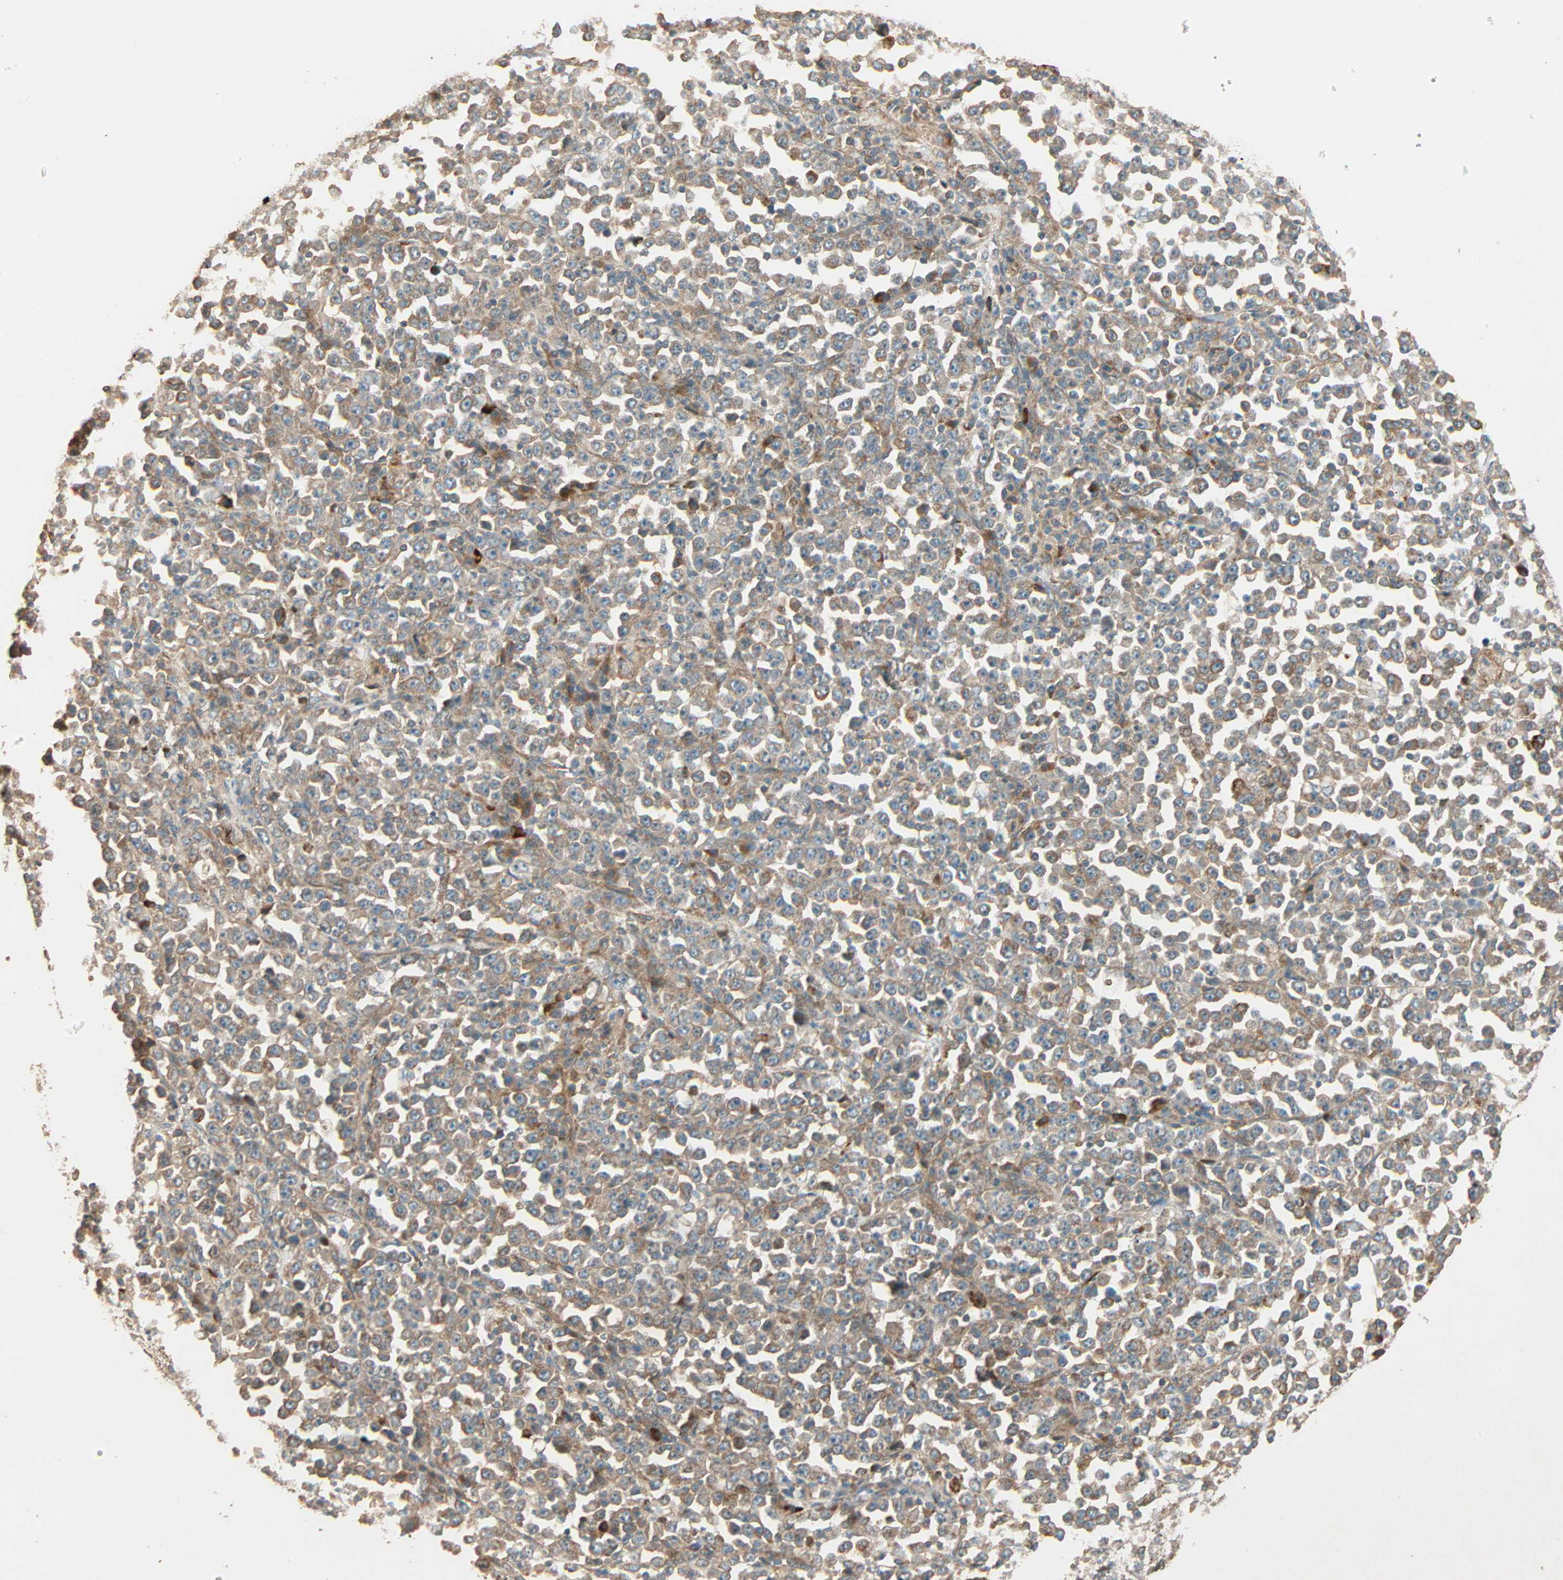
{"staining": {"intensity": "weak", "quantity": ">75%", "location": "cytoplasmic/membranous"}, "tissue": "stomach cancer", "cell_type": "Tumor cells", "image_type": "cancer", "snomed": [{"axis": "morphology", "description": "Normal tissue, NOS"}, {"axis": "morphology", "description": "Adenocarcinoma, NOS"}, {"axis": "topography", "description": "Stomach, upper"}, {"axis": "topography", "description": "Stomach"}], "caption": "Immunohistochemistry (IHC) photomicrograph of human adenocarcinoma (stomach) stained for a protein (brown), which demonstrates low levels of weak cytoplasmic/membranous staining in about >75% of tumor cells.", "gene": "GALK1", "patient": {"sex": "male", "age": 59}}